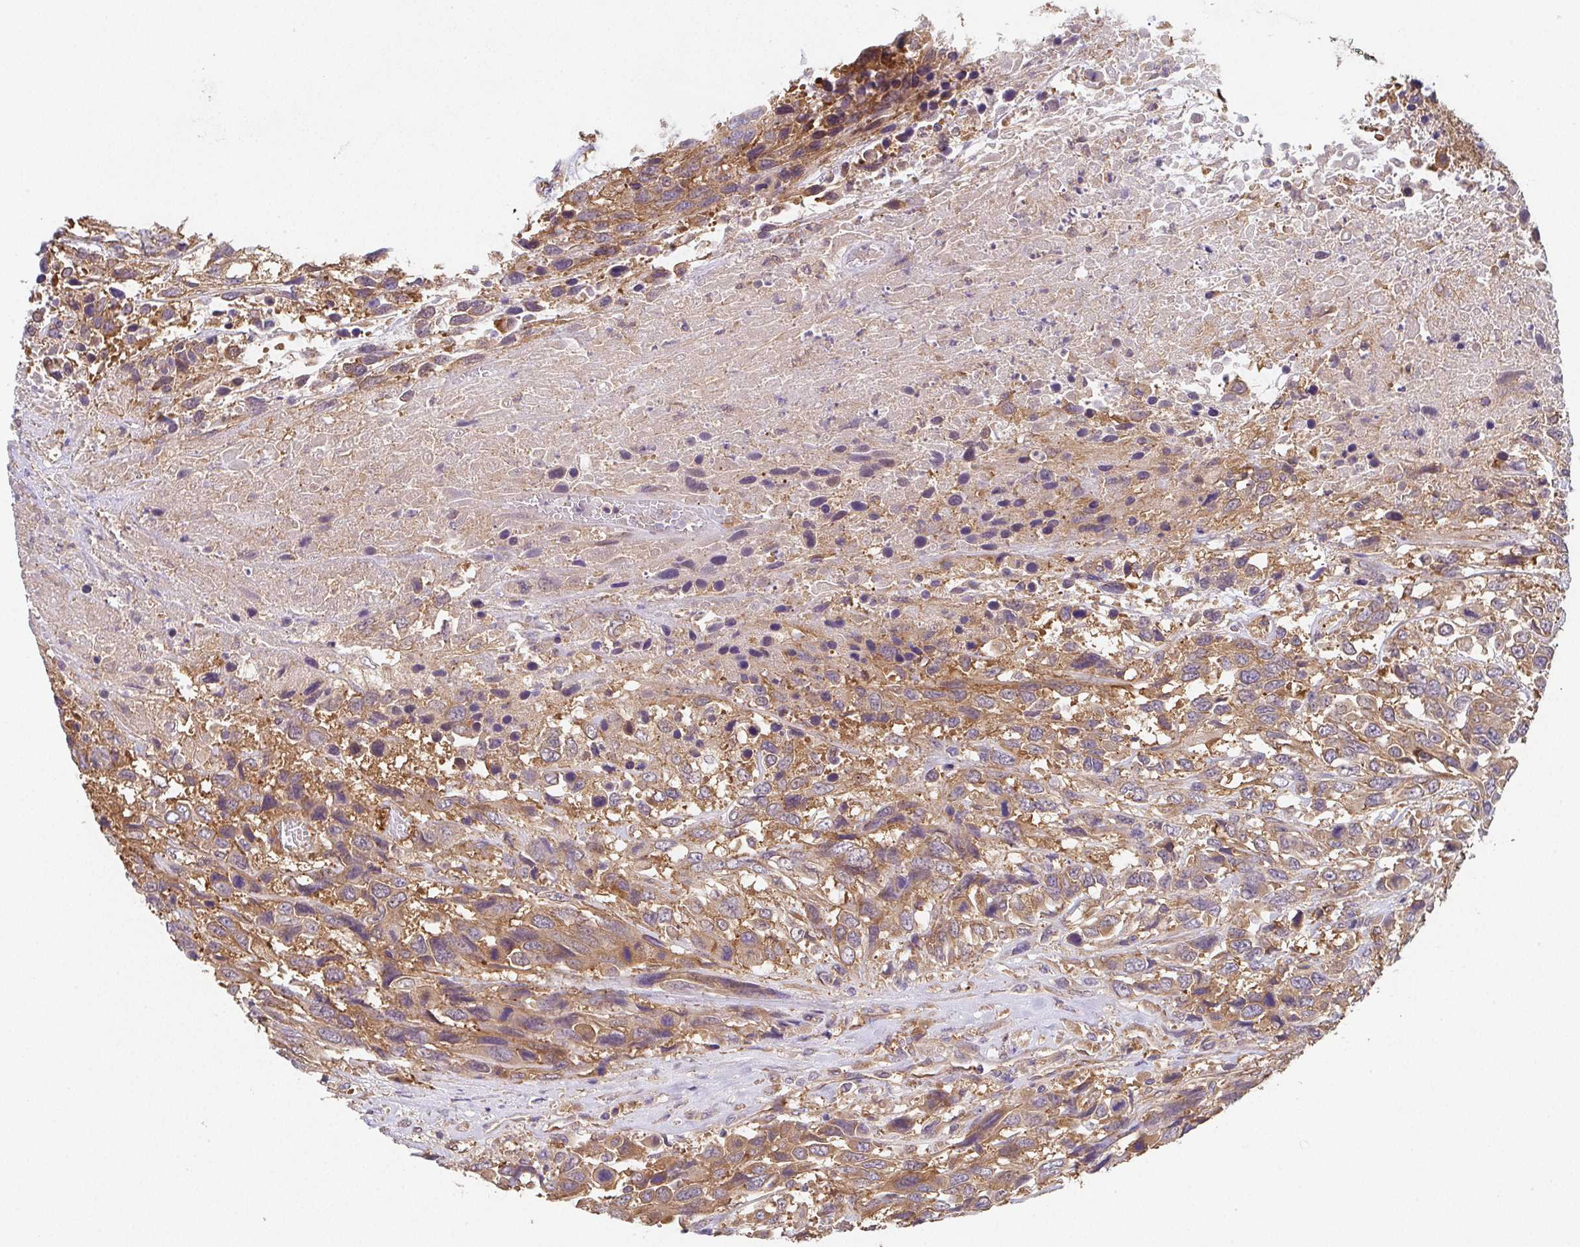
{"staining": {"intensity": "moderate", "quantity": ">75%", "location": "cytoplasmic/membranous"}, "tissue": "urothelial cancer", "cell_type": "Tumor cells", "image_type": "cancer", "snomed": [{"axis": "morphology", "description": "Urothelial carcinoma, High grade"}, {"axis": "topography", "description": "Urinary bladder"}], "caption": "Human urothelial carcinoma (high-grade) stained with a brown dye exhibits moderate cytoplasmic/membranous positive positivity in approximately >75% of tumor cells.", "gene": "TMEM229A", "patient": {"sex": "female", "age": 70}}